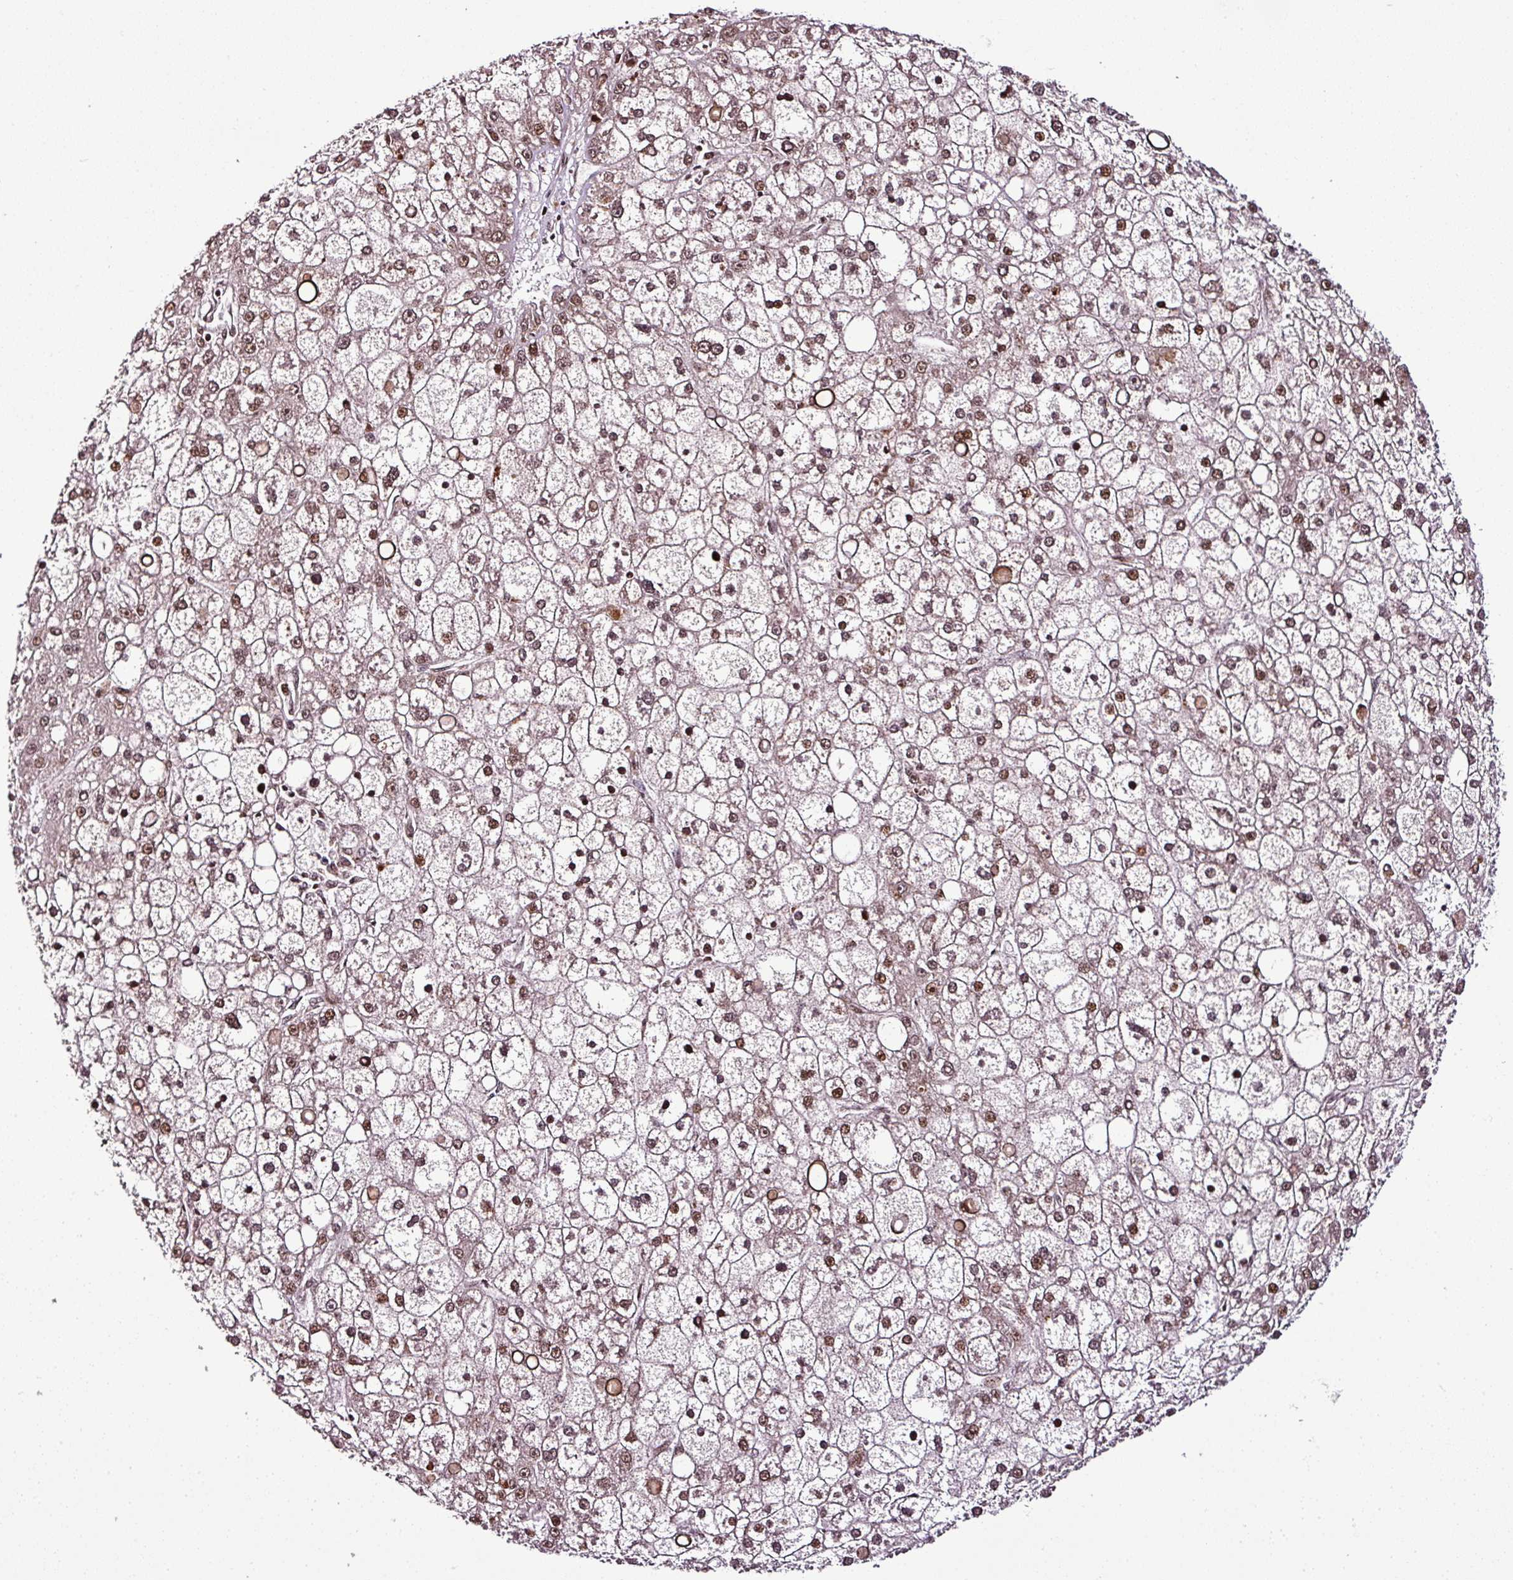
{"staining": {"intensity": "moderate", "quantity": ">75%", "location": "nuclear"}, "tissue": "liver cancer", "cell_type": "Tumor cells", "image_type": "cancer", "snomed": [{"axis": "morphology", "description": "Carcinoma, Hepatocellular, NOS"}, {"axis": "topography", "description": "Liver"}], "caption": "Human liver cancer stained with a brown dye exhibits moderate nuclear positive staining in approximately >75% of tumor cells.", "gene": "COPRS", "patient": {"sex": "male", "age": 67}}